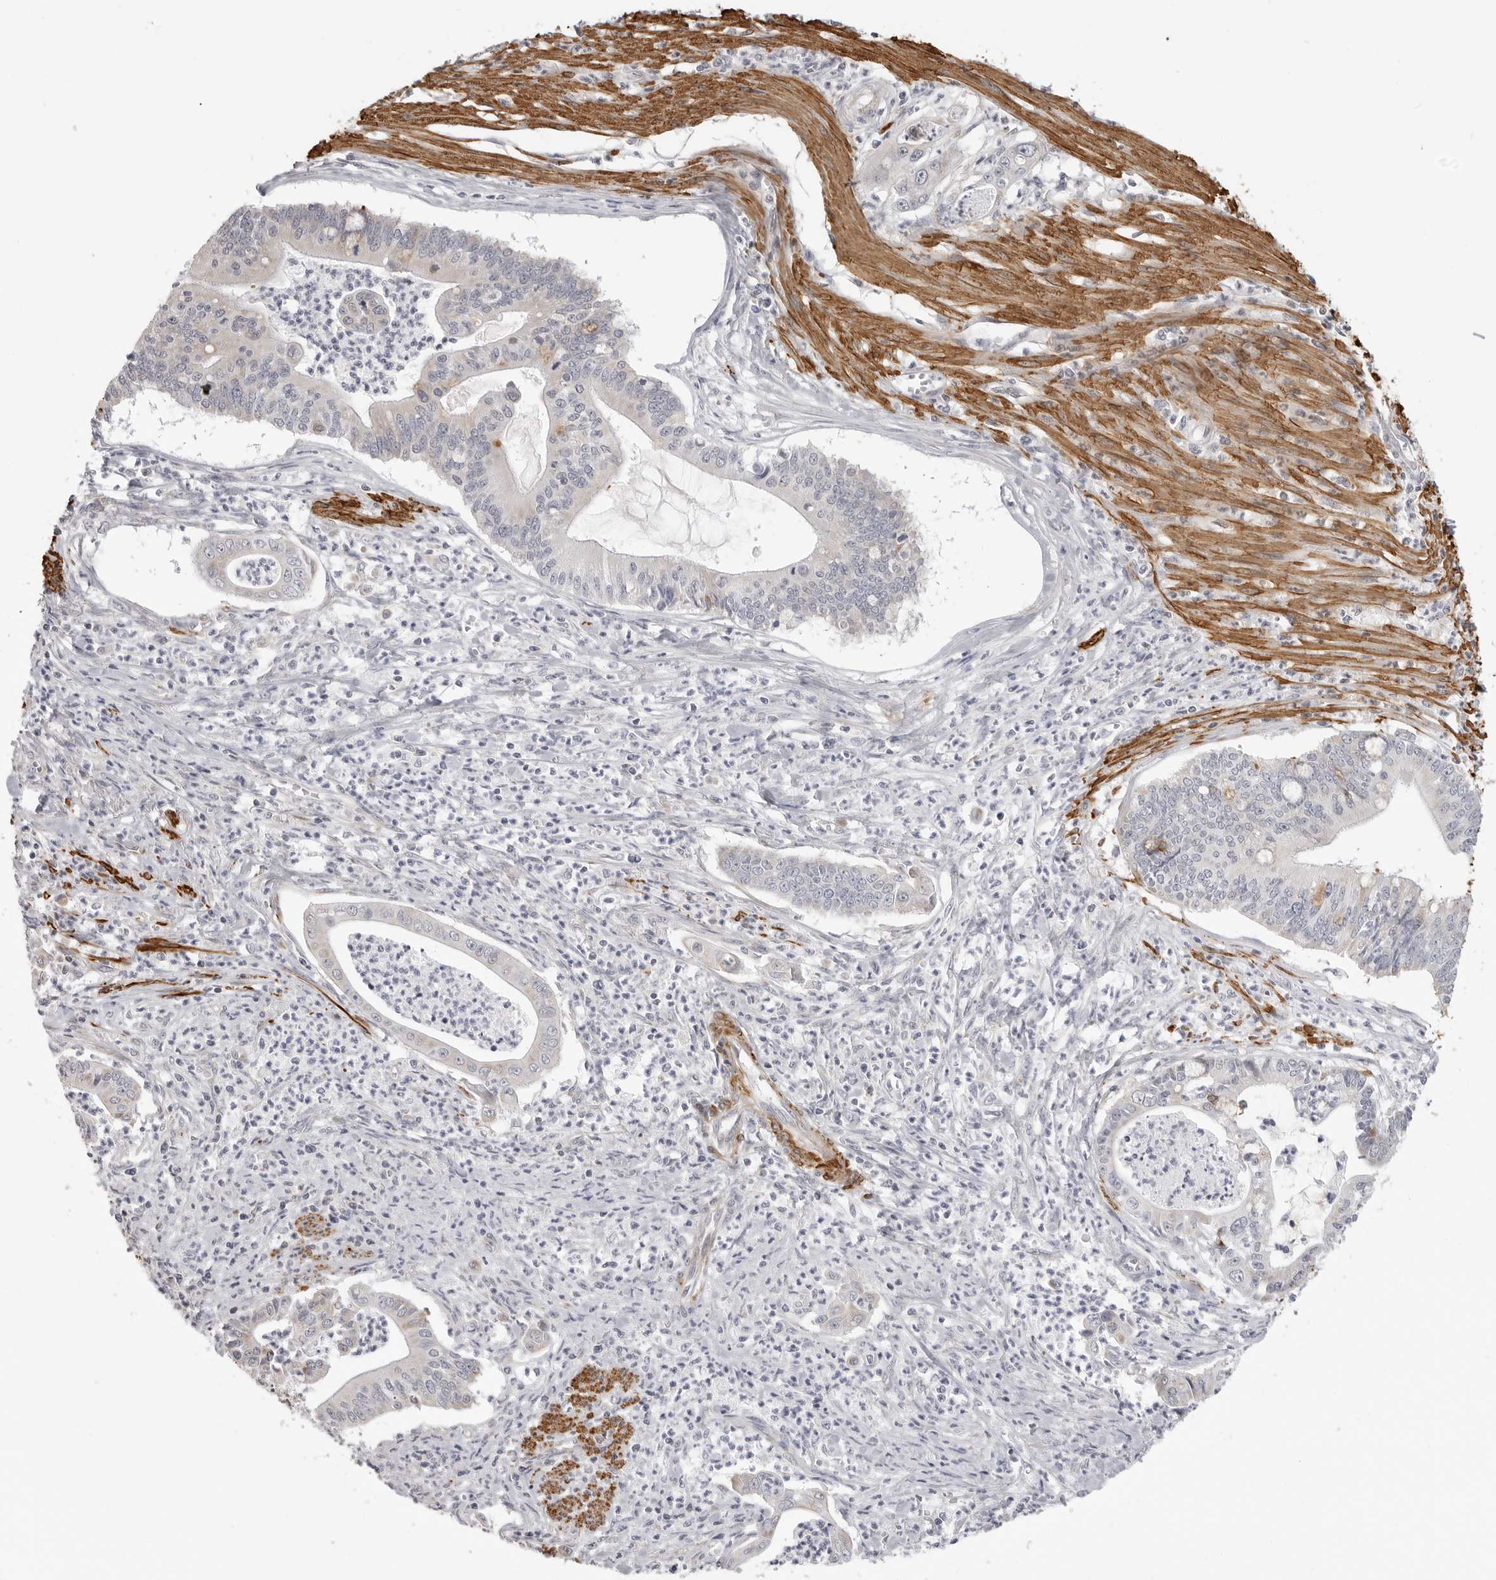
{"staining": {"intensity": "negative", "quantity": "none", "location": "none"}, "tissue": "pancreatic cancer", "cell_type": "Tumor cells", "image_type": "cancer", "snomed": [{"axis": "morphology", "description": "Adenocarcinoma, NOS"}, {"axis": "topography", "description": "Pancreas"}], "caption": "IHC of pancreatic cancer (adenocarcinoma) displays no positivity in tumor cells.", "gene": "MAP7D1", "patient": {"sex": "male", "age": 69}}